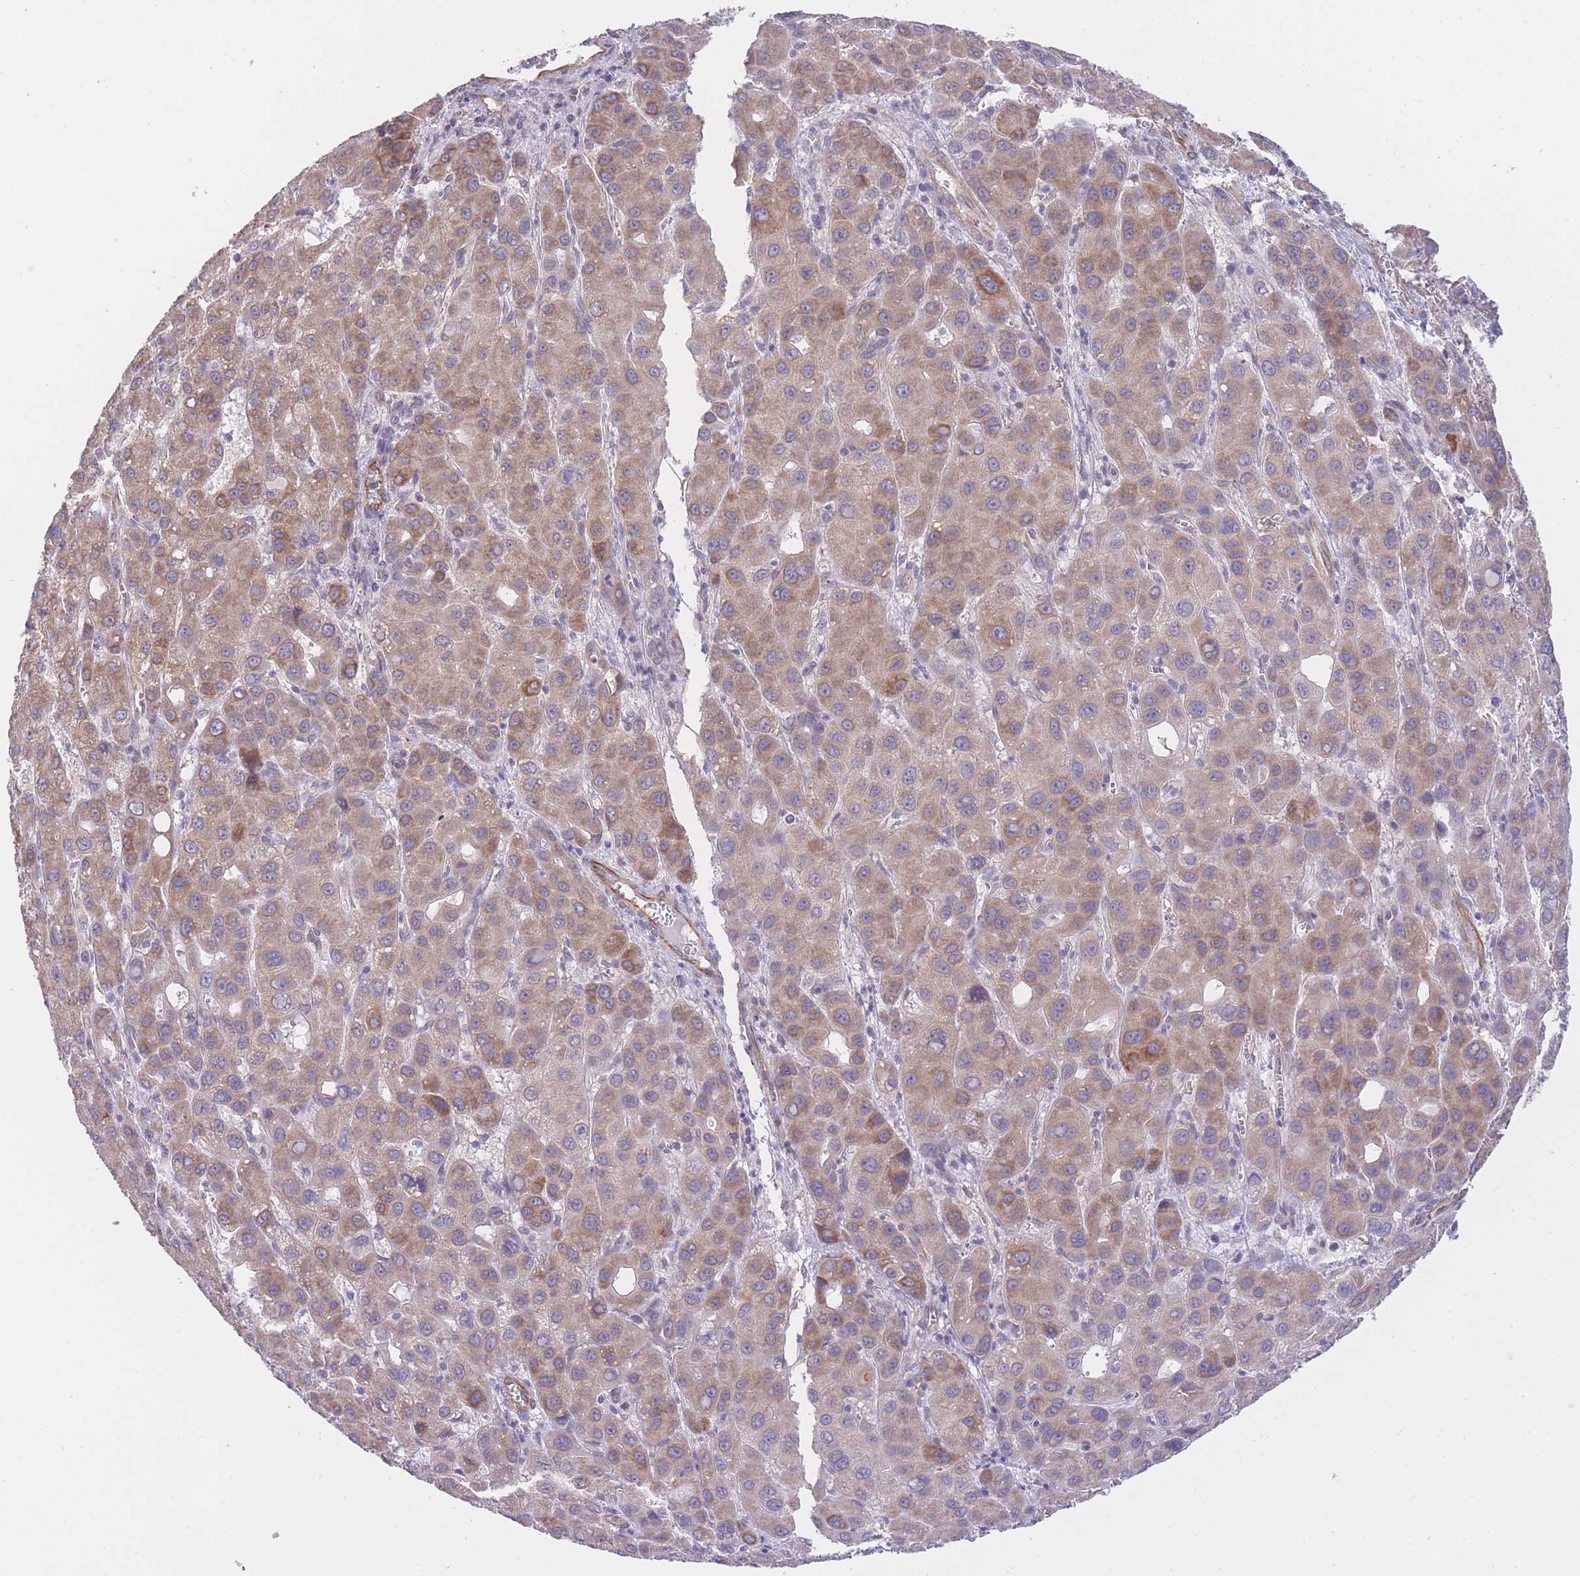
{"staining": {"intensity": "moderate", "quantity": ">75%", "location": "cytoplasmic/membranous"}, "tissue": "liver cancer", "cell_type": "Tumor cells", "image_type": "cancer", "snomed": [{"axis": "morphology", "description": "Carcinoma, Hepatocellular, NOS"}, {"axis": "topography", "description": "Liver"}], "caption": "Protein analysis of hepatocellular carcinoma (liver) tissue exhibits moderate cytoplasmic/membranous staining in approximately >75% of tumor cells.", "gene": "CTBP1", "patient": {"sex": "male", "age": 55}}